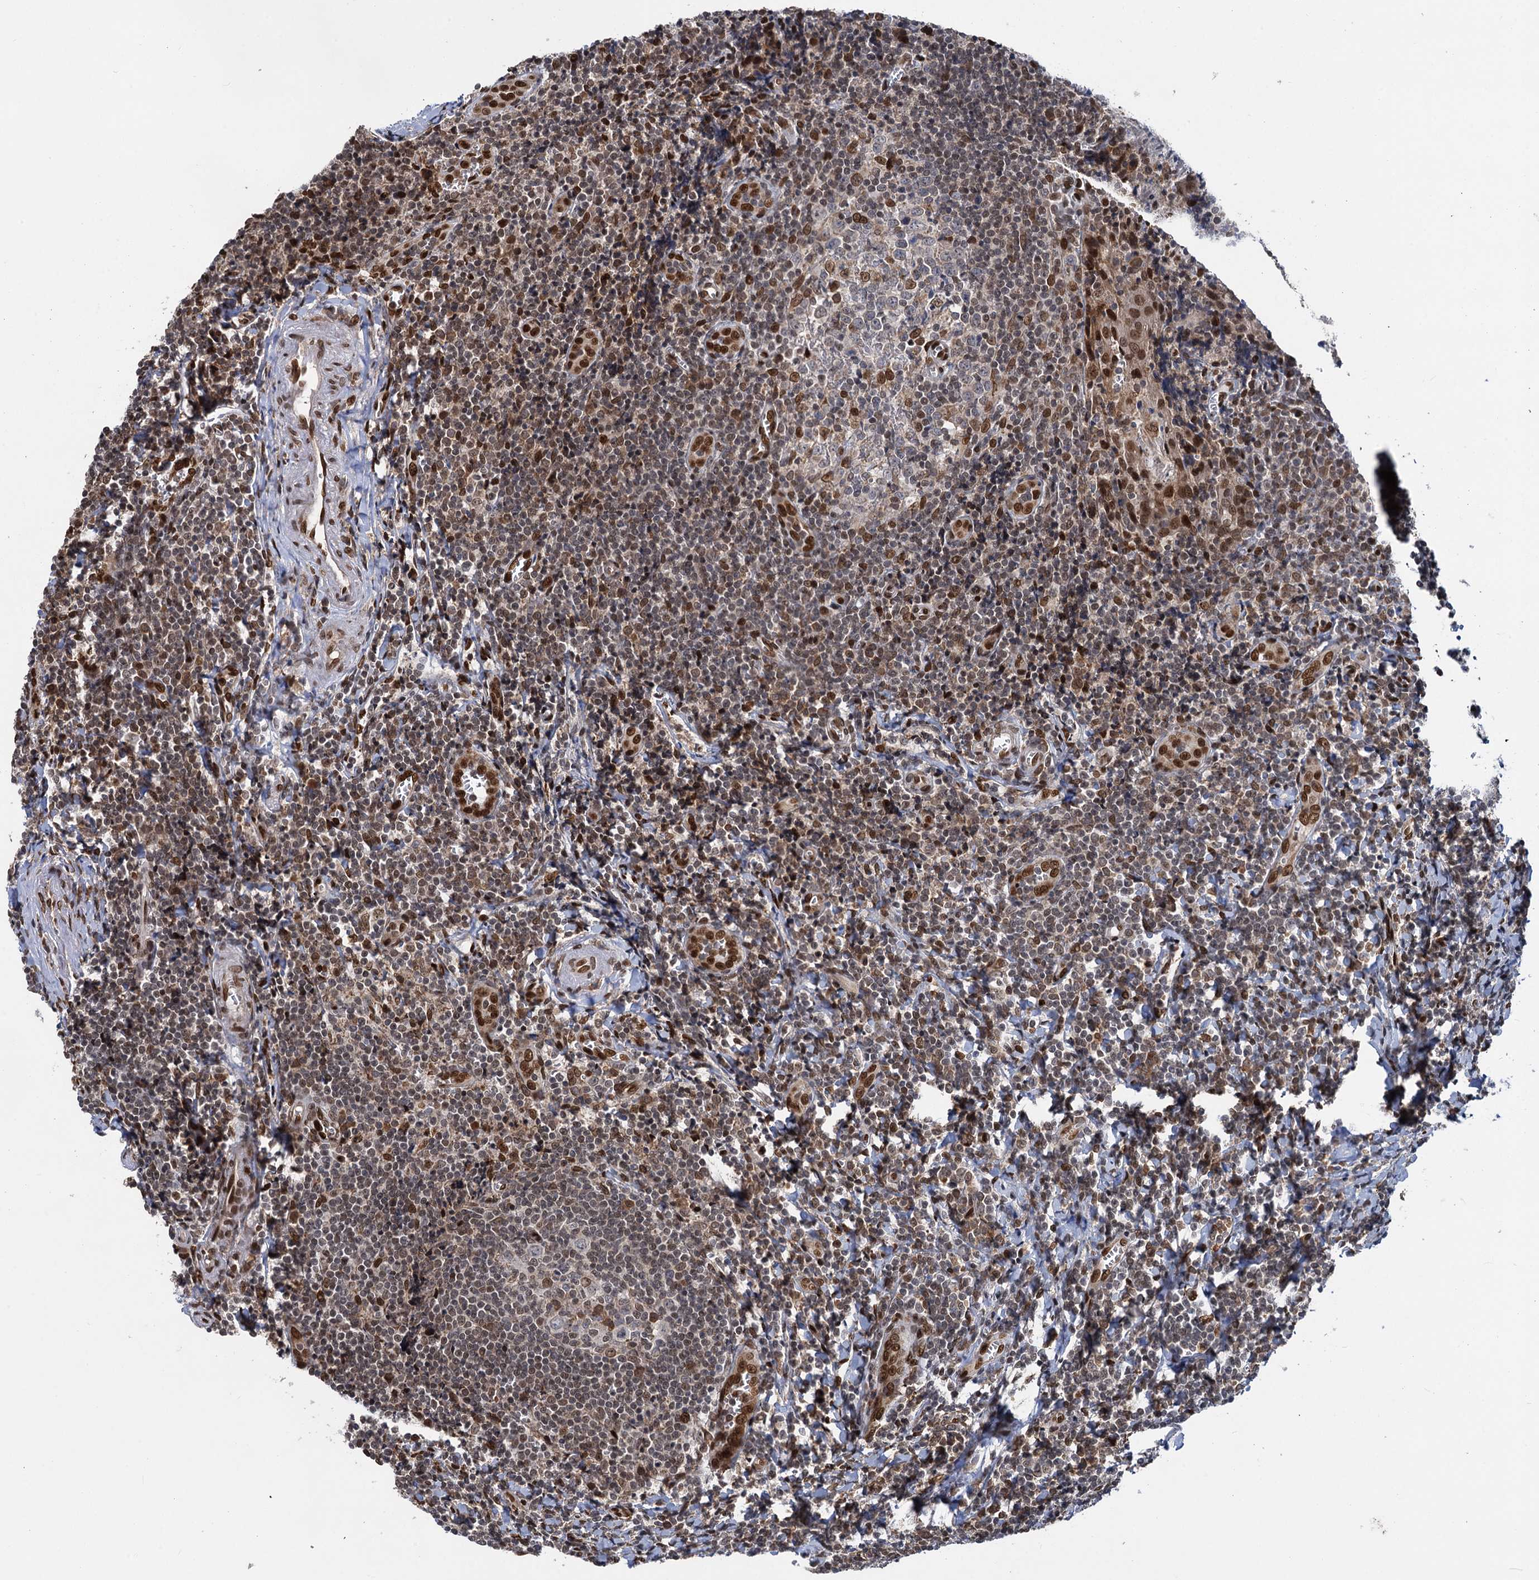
{"staining": {"intensity": "moderate", "quantity": "<25%", "location": "nuclear"}, "tissue": "tonsil", "cell_type": "Germinal center cells", "image_type": "normal", "snomed": [{"axis": "morphology", "description": "Normal tissue, NOS"}, {"axis": "topography", "description": "Tonsil"}], "caption": "Immunohistochemistry photomicrograph of normal tonsil stained for a protein (brown), which shows low levels of moderate nuclear positivity in about <25% of germinal center cells.", "gene": "MESD", "patient": {"sex": "male", "age": 27}}